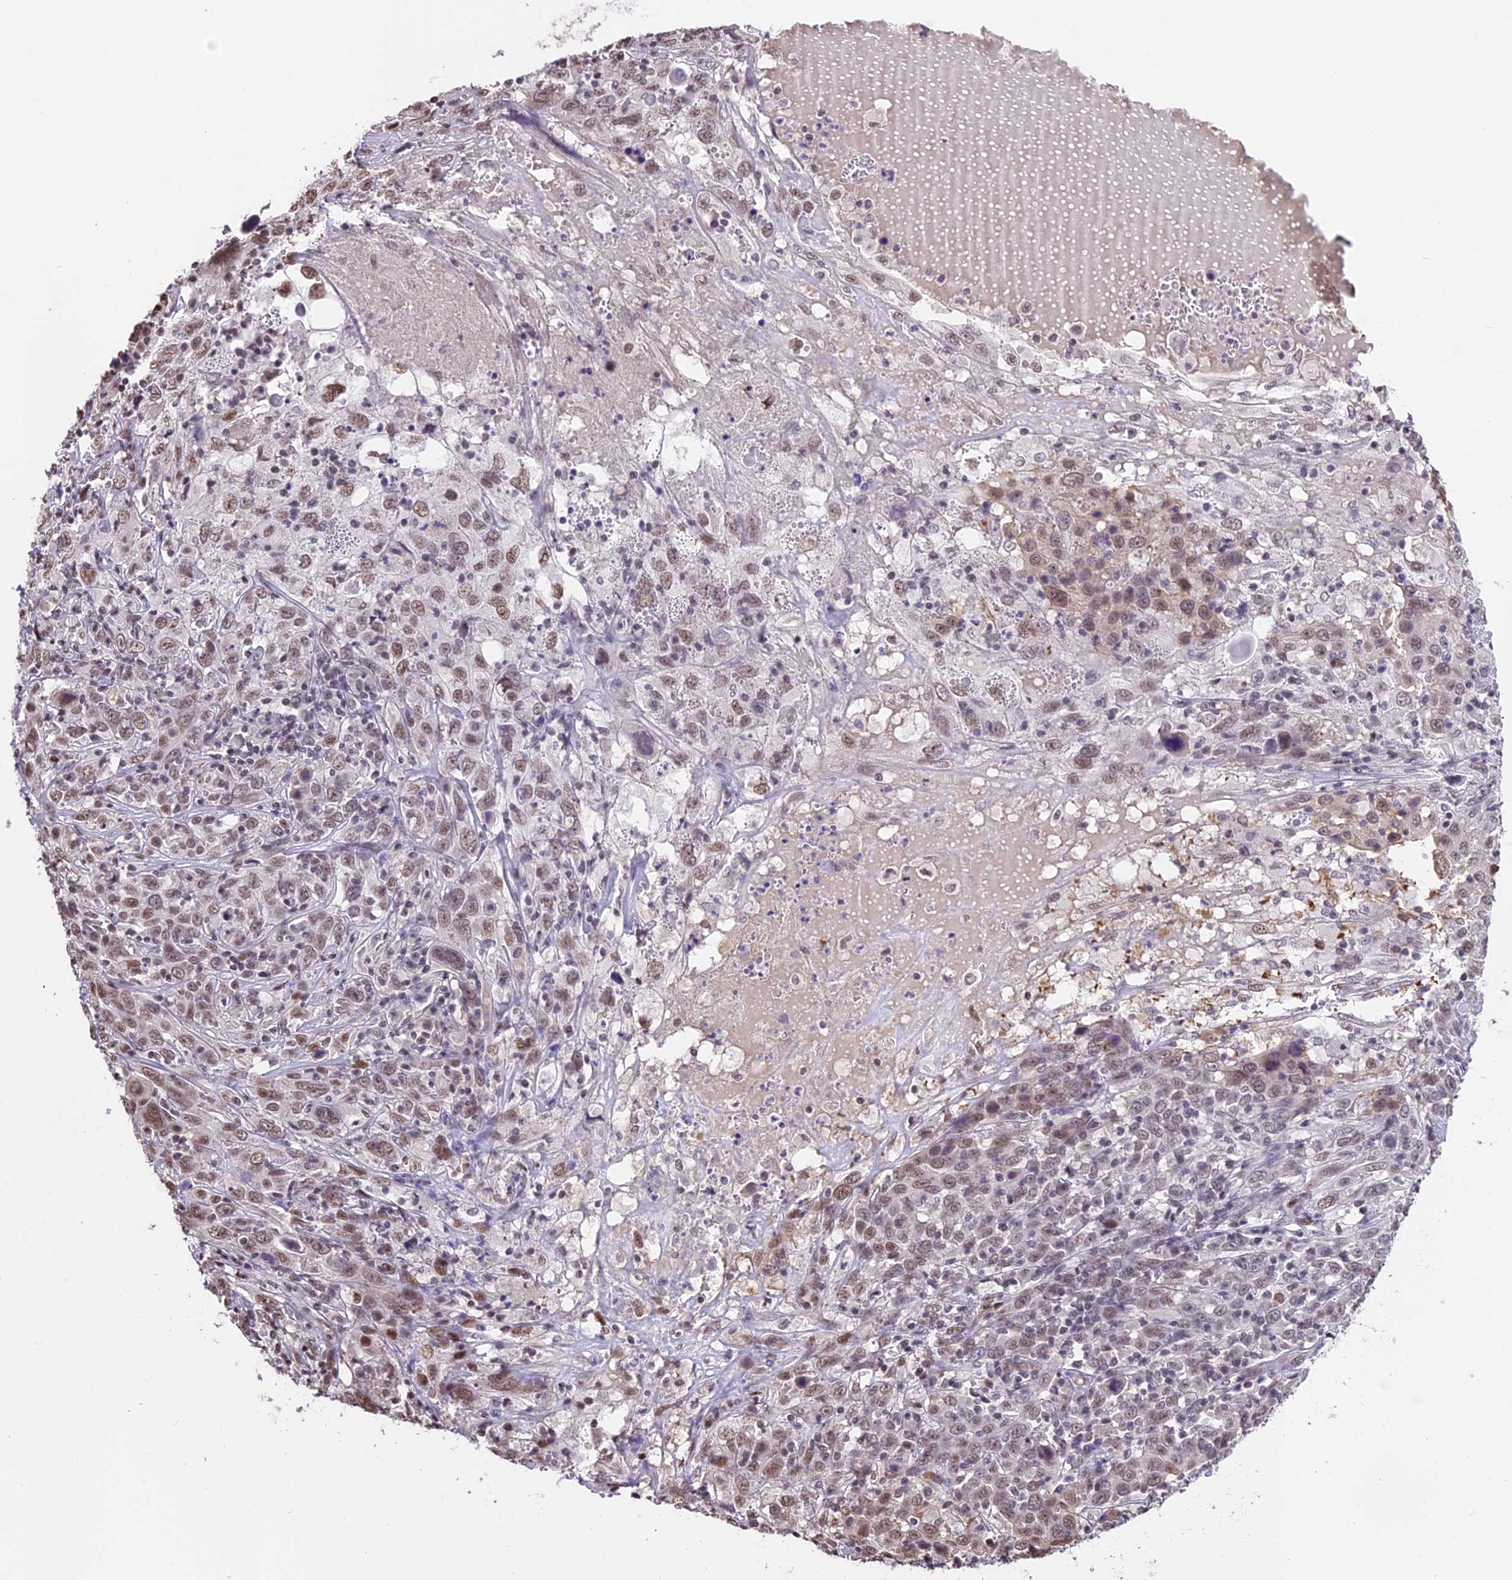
{"staining": {"intensity": "moderate", "quantity": ">75%", "location": "nuclear"}, "tissue": "cervical cancer", "cell_type": "Tumor cells", "image_type": "cancer", "snomed": [{"axis": "morphology", "description": "Squamous cell carcinoma, NOS"}, {"axis": "topography", "description": "Cervix"}], "caption": "High-power microscopy captured an immunohistochemistry photomicrograph of cervical cancer (squamous cell carcinoma), revealing moderate nuclear positivity in approximately >75% of tumor cells.", "gene": "POLR3E", "patient": {"sex": "female", "age": 46}}